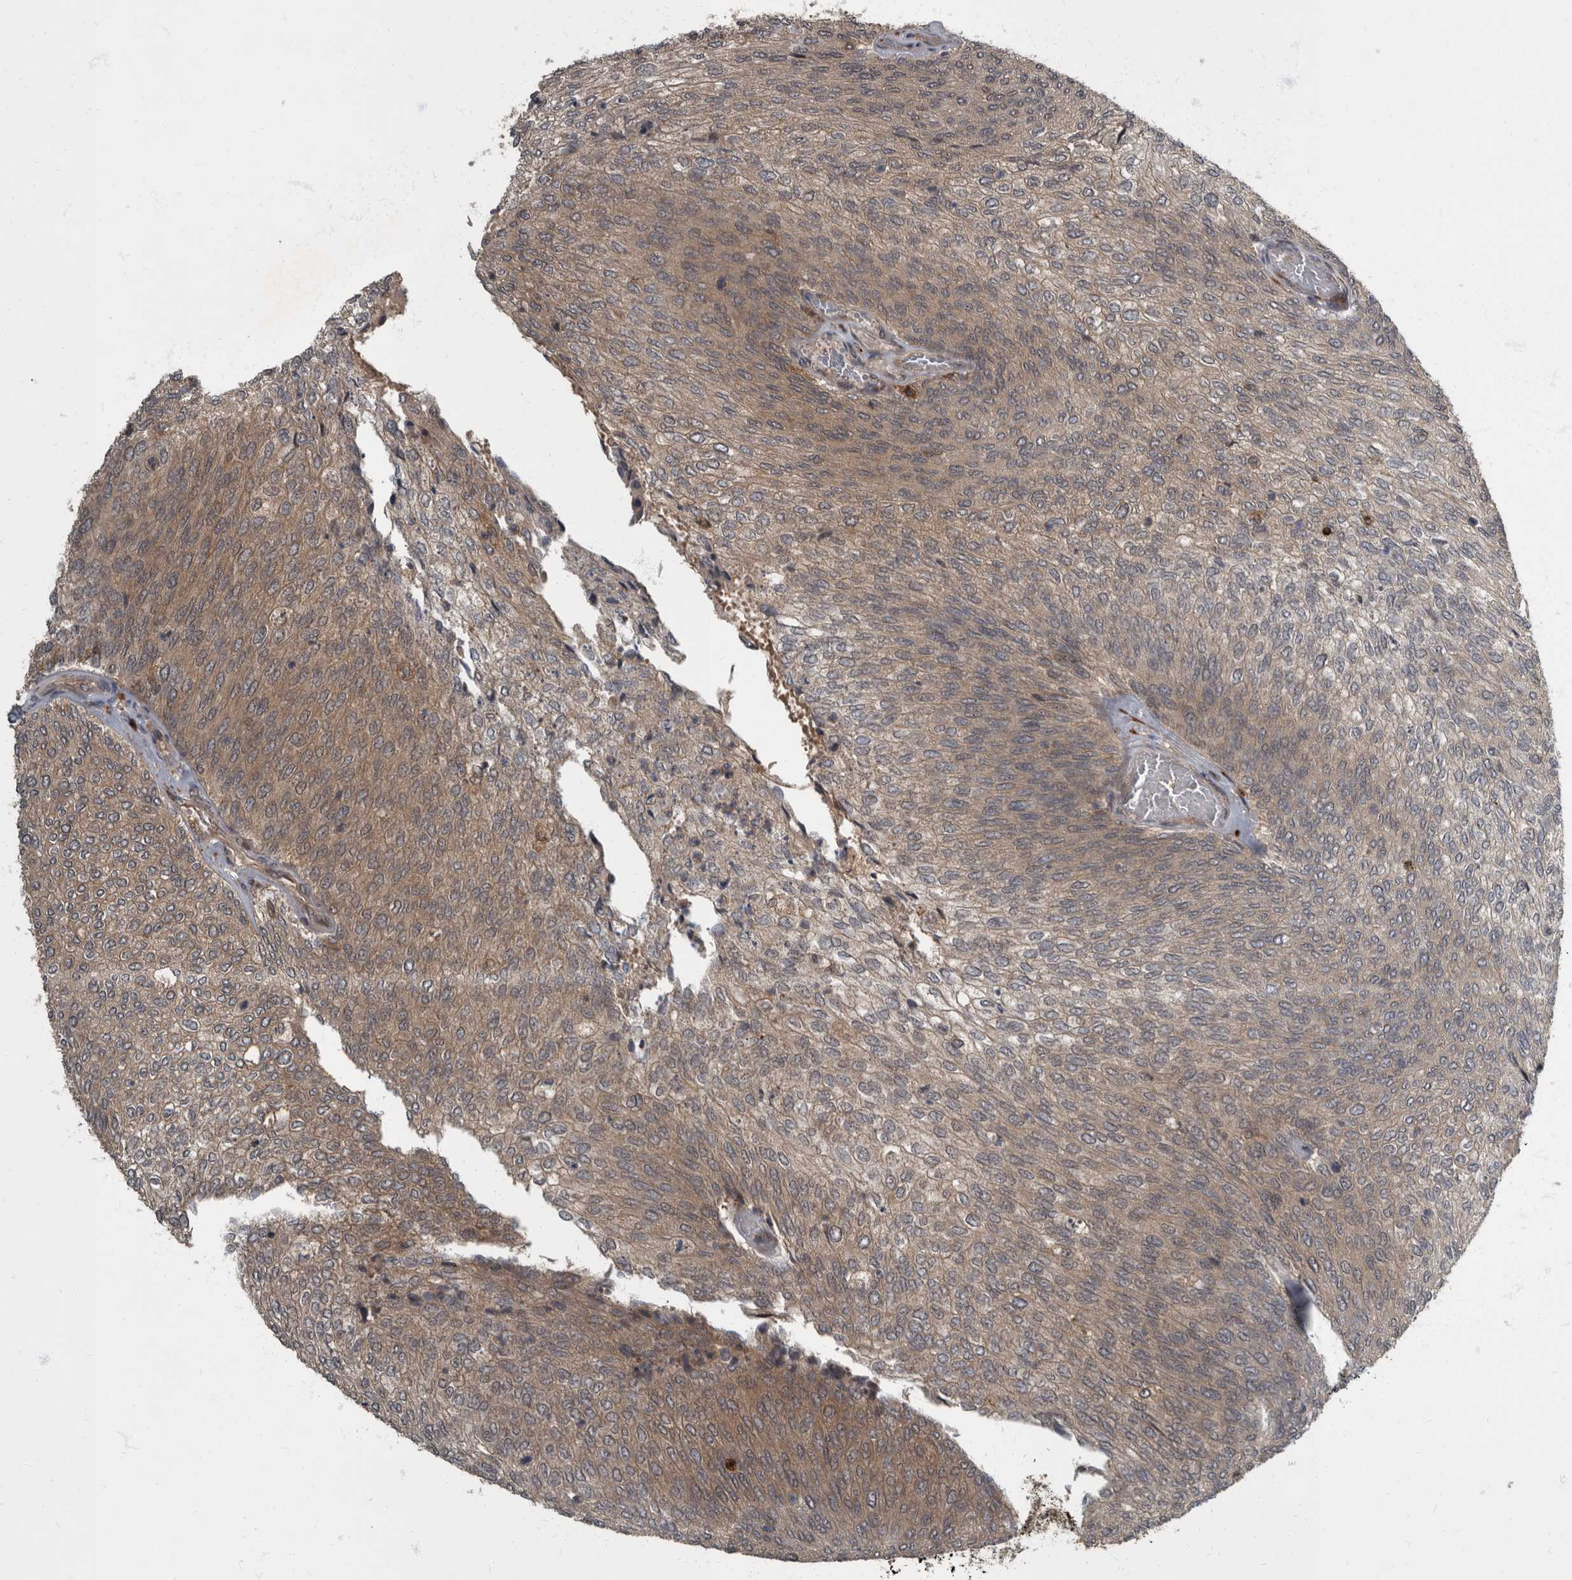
{"staining": {"intensity": "moderate", "quantity": ">75%", "location": "cytoplasmic/membranous"}, "tissue": "urothelial cancer", "cell_type": "Tumor cells", "image_type": "cancer", "snomed": [{"axis": "morphology", "description": "Urothelial carcinoma, Low grade"}, {"axis": "topography", "description": "Urinary bladder"}], "caption": "A medium amount of moderate cytoplasmic/membranous expression is identified in about >75% of tumor cells in low-grade urothelial carcinoma tissue.", "gene": "RABGGTB", "patient": {"sex": "female", "age": 79}}